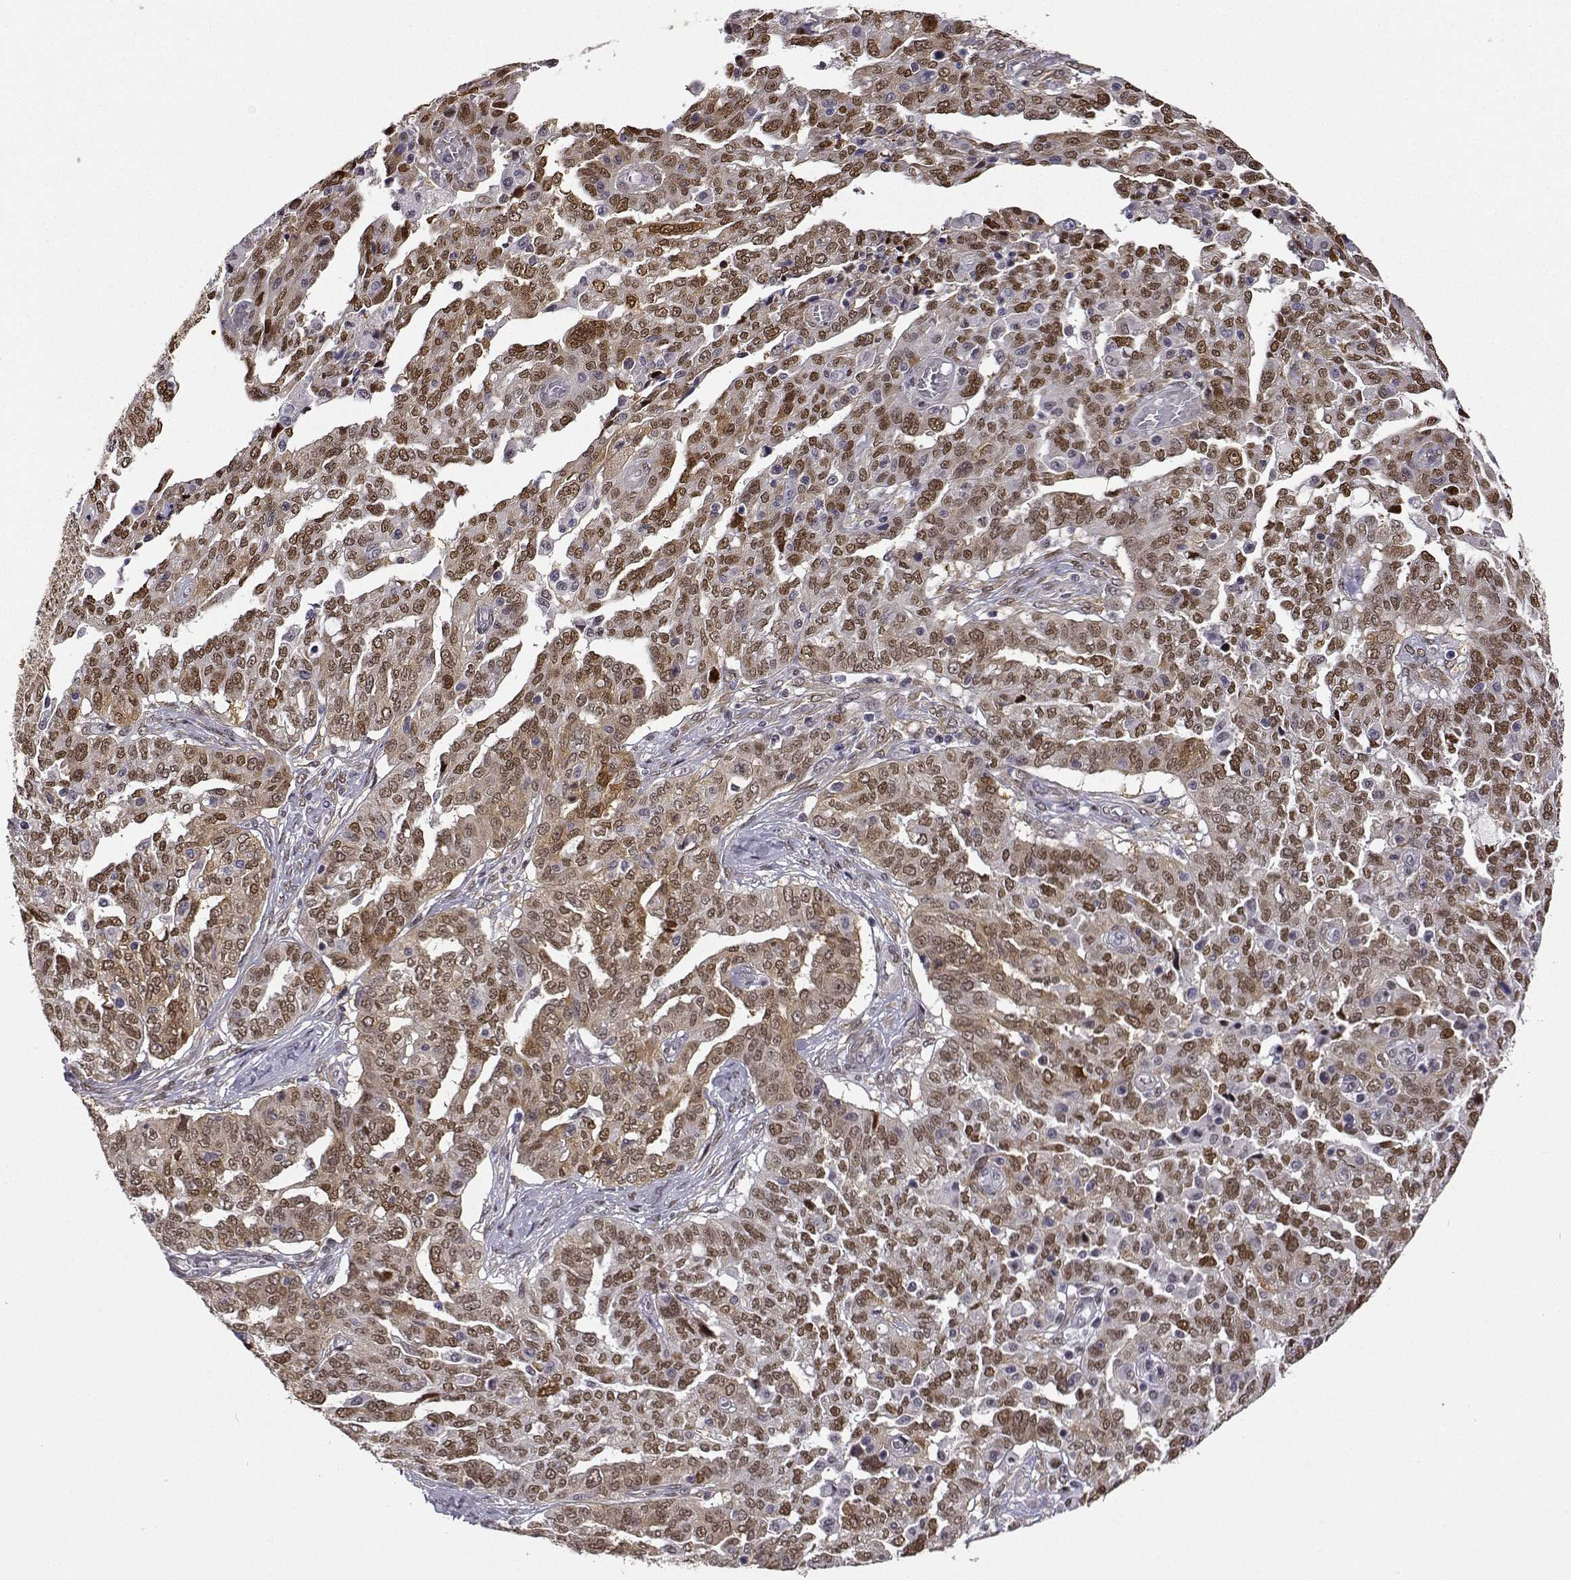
{"staining": {"intensity": "moderate", "quantity": ">75%", "location": "cytoplasmic/membranous,nuclear"}, "tissue": "ovarian cancer", "cell_type": "Tumor cells", "image_type": "cancer", "snomed": [{"axis": "morphology", "description": "Cystadenocarcinoma, serous, NOS"}, {"axis": "topography", "description": "Ovary"}], "caption": "This photomicrograph exhibits IHC staining of ovarian serous cystadenocarcinoma, with medium moderate cytoplasmic/membranous and nuclear expression in approximately >75% of tumor cells.", "gene": "PHGDH", "patient": {"sex": "female", "age": 67}}